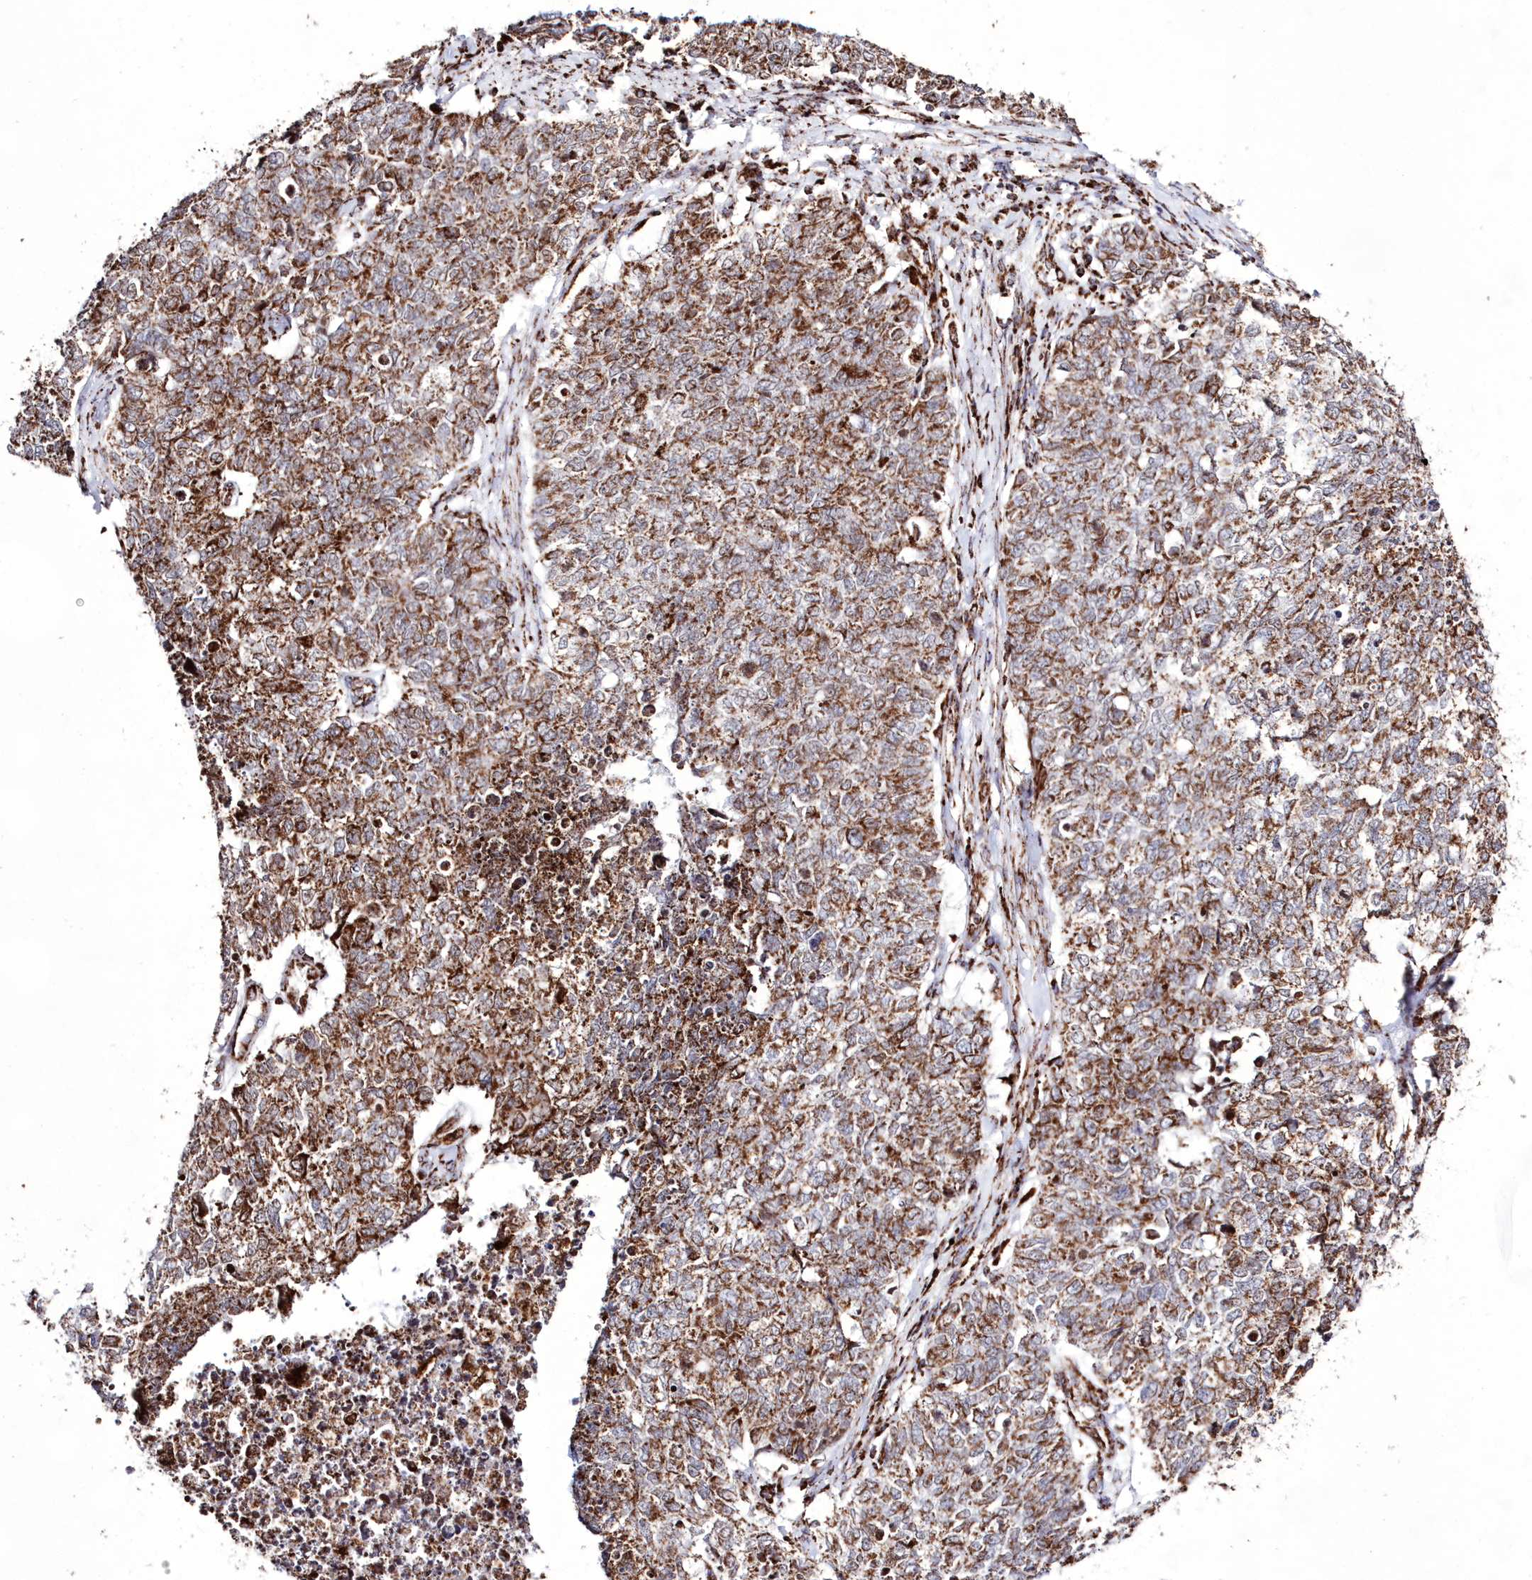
{"staining": {"intensity": "moderate", "quantity": ">75%", "location": "cytoplasmic/membranous"}, "tissue": "cervical cancer", "cell_type": "Tumor cells", "image_type": "cancer", "snomed": [{"axis": "morphology", "description": "Squamous cell carcinoma, NOS"}, {"axis": "topography", "description": "Cervix"}], "caption": "A histopathology image of cervical squamous cell carcinoma stained for a protein displays moderate cytoplasmic/membranous brown staining in tumor cells. The protein is stained brown, and the nuclei are stained in blue (DAB IHC with brightfield microscopy, high magnification).", "gene": "HADHB", "patient": {"sex": "female", "age": 63}}